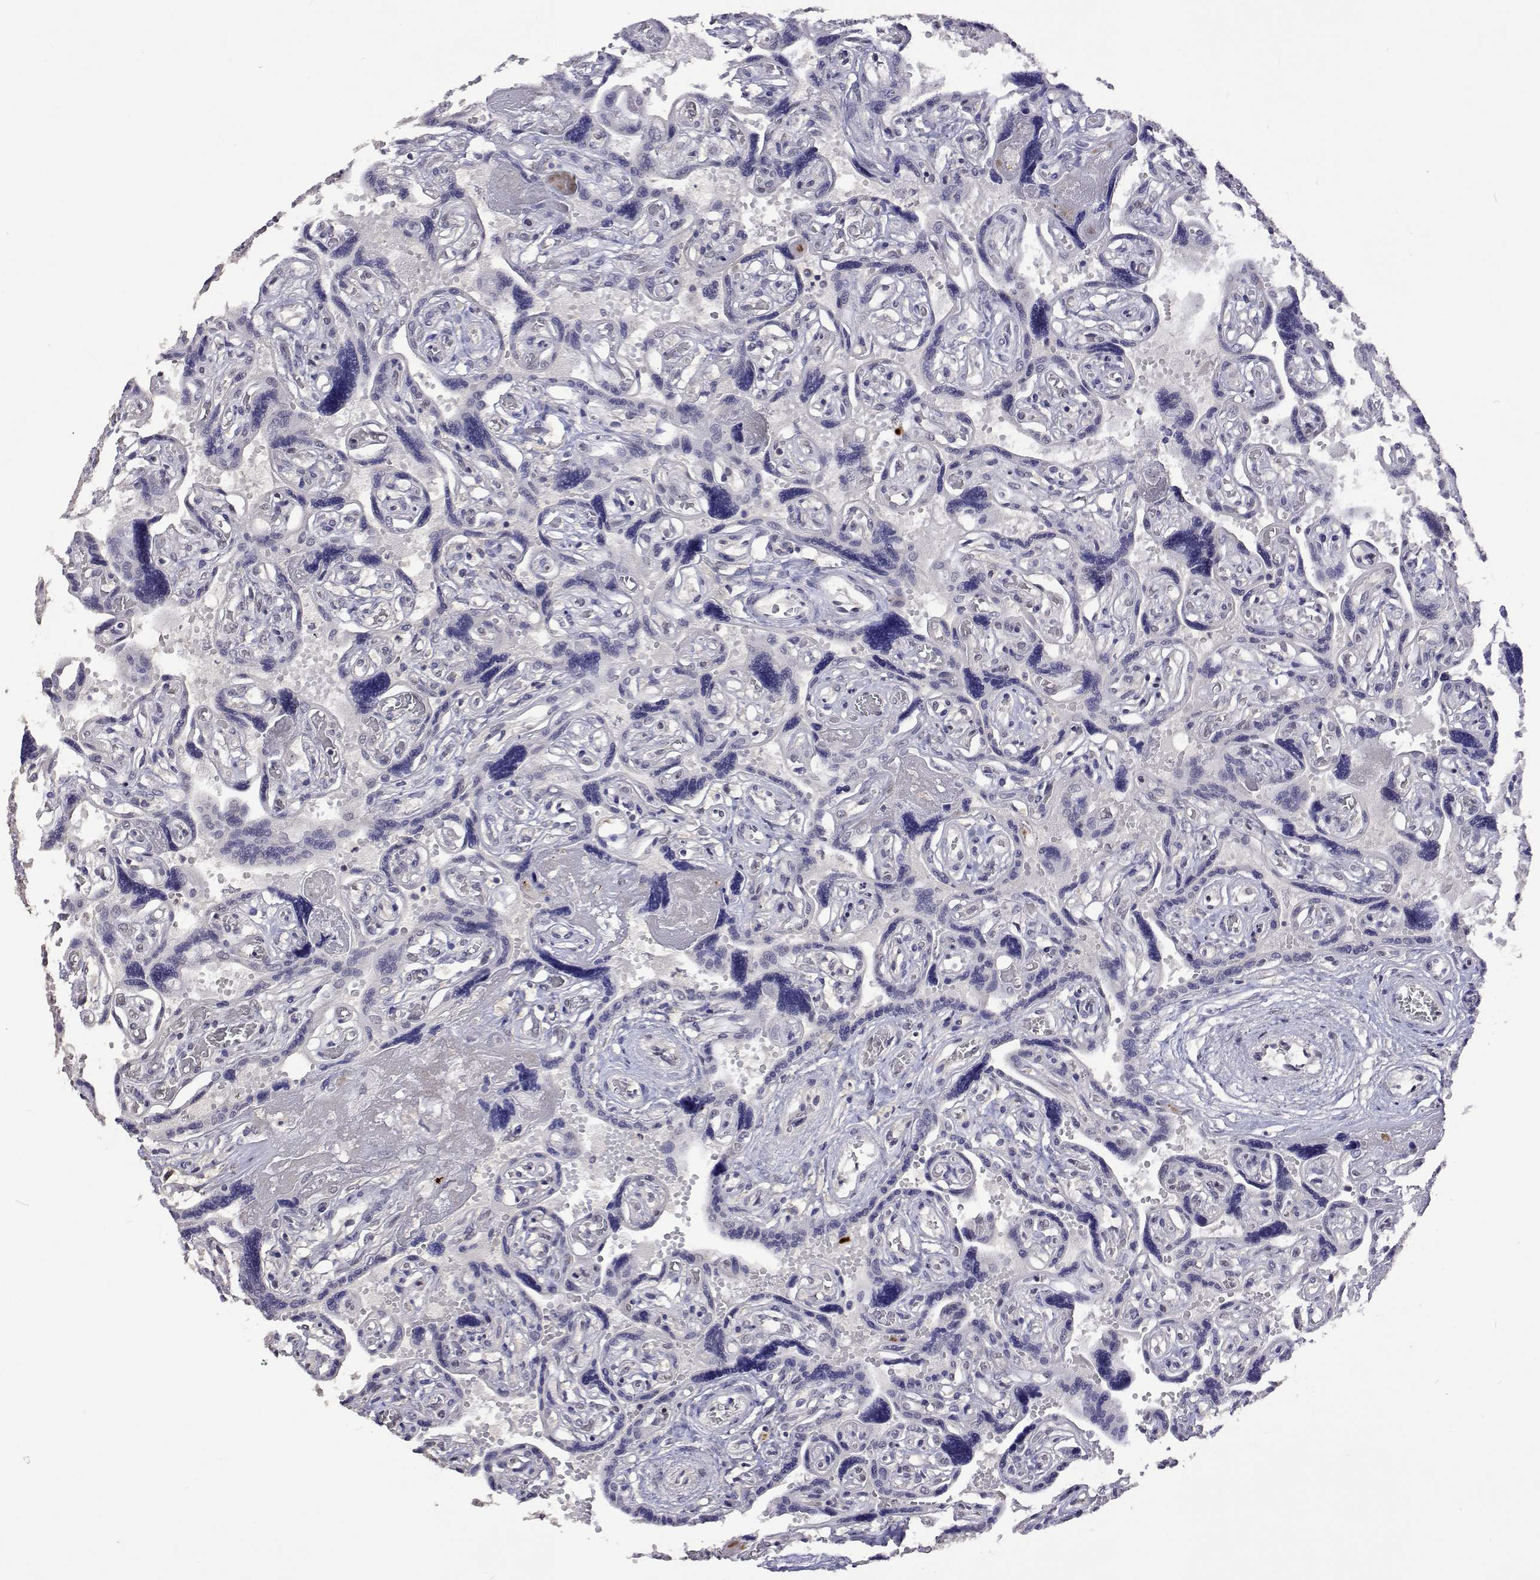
{"staining": {"intensity": "weak", "quantity": "25%-75%", "location": "nuclear"}, "tissue": "placenta", "cell_type": "Decidual cells", "image_type": "normal", "snomed": [{"axis": "morphology", "description": "Normal tissue, NOS"}, {"axis": "topography", "description": "Placenta"}], "caption": "Protein analysis of benign placenta demonstrates weak nuclear expression in about 25%-75% of decidual cells. (brown staining indicates protein expression, while blue staining denotes nuclei).", "gene": "HNRNPA0", "patient": {"sex": "female", "age": 32}}